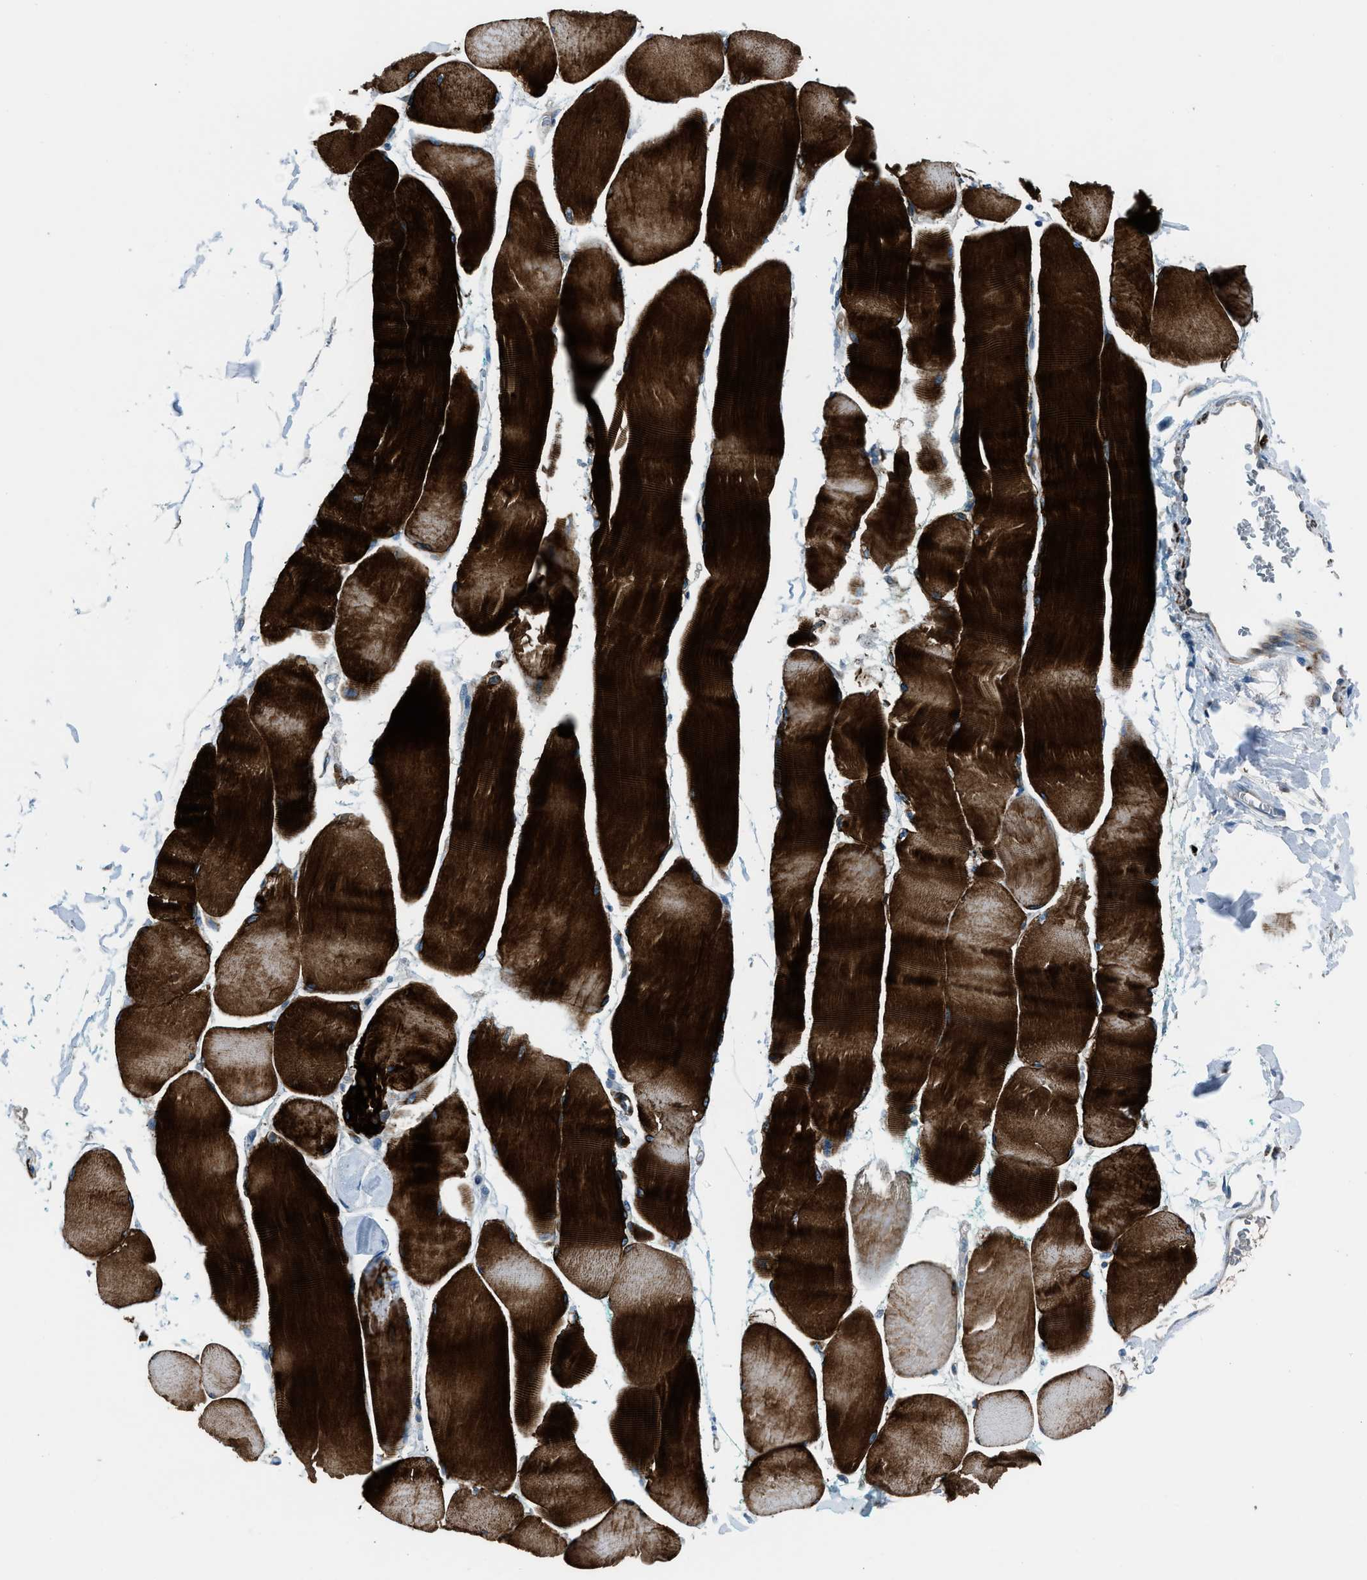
{"staining": {"intensity": "strong", "quantity": ">75%", "location": "cytoplasmic/membranous"}, "tissue": "skeletal muscle", "cell_type": "Myocytes", "image_type": "normal", "snomed": [{"axis": "morphology", "description": "Normal tissue, NOS"}, {"axis": "morphology", "description": "Squamous cell carcinoma, NOS"}, {"axis": "topography", "description": "Skeletal muscle"}], "caption": "DAB (3,3'-diaminobenzidine) immunohistochemical staining of benign skeletal muscle reveals strong cytoplasmic/membranous protein staining in approximately >75% of myocytes.", "gene": "LMBR1", "patient": {"sex": "male", "age": 51}}